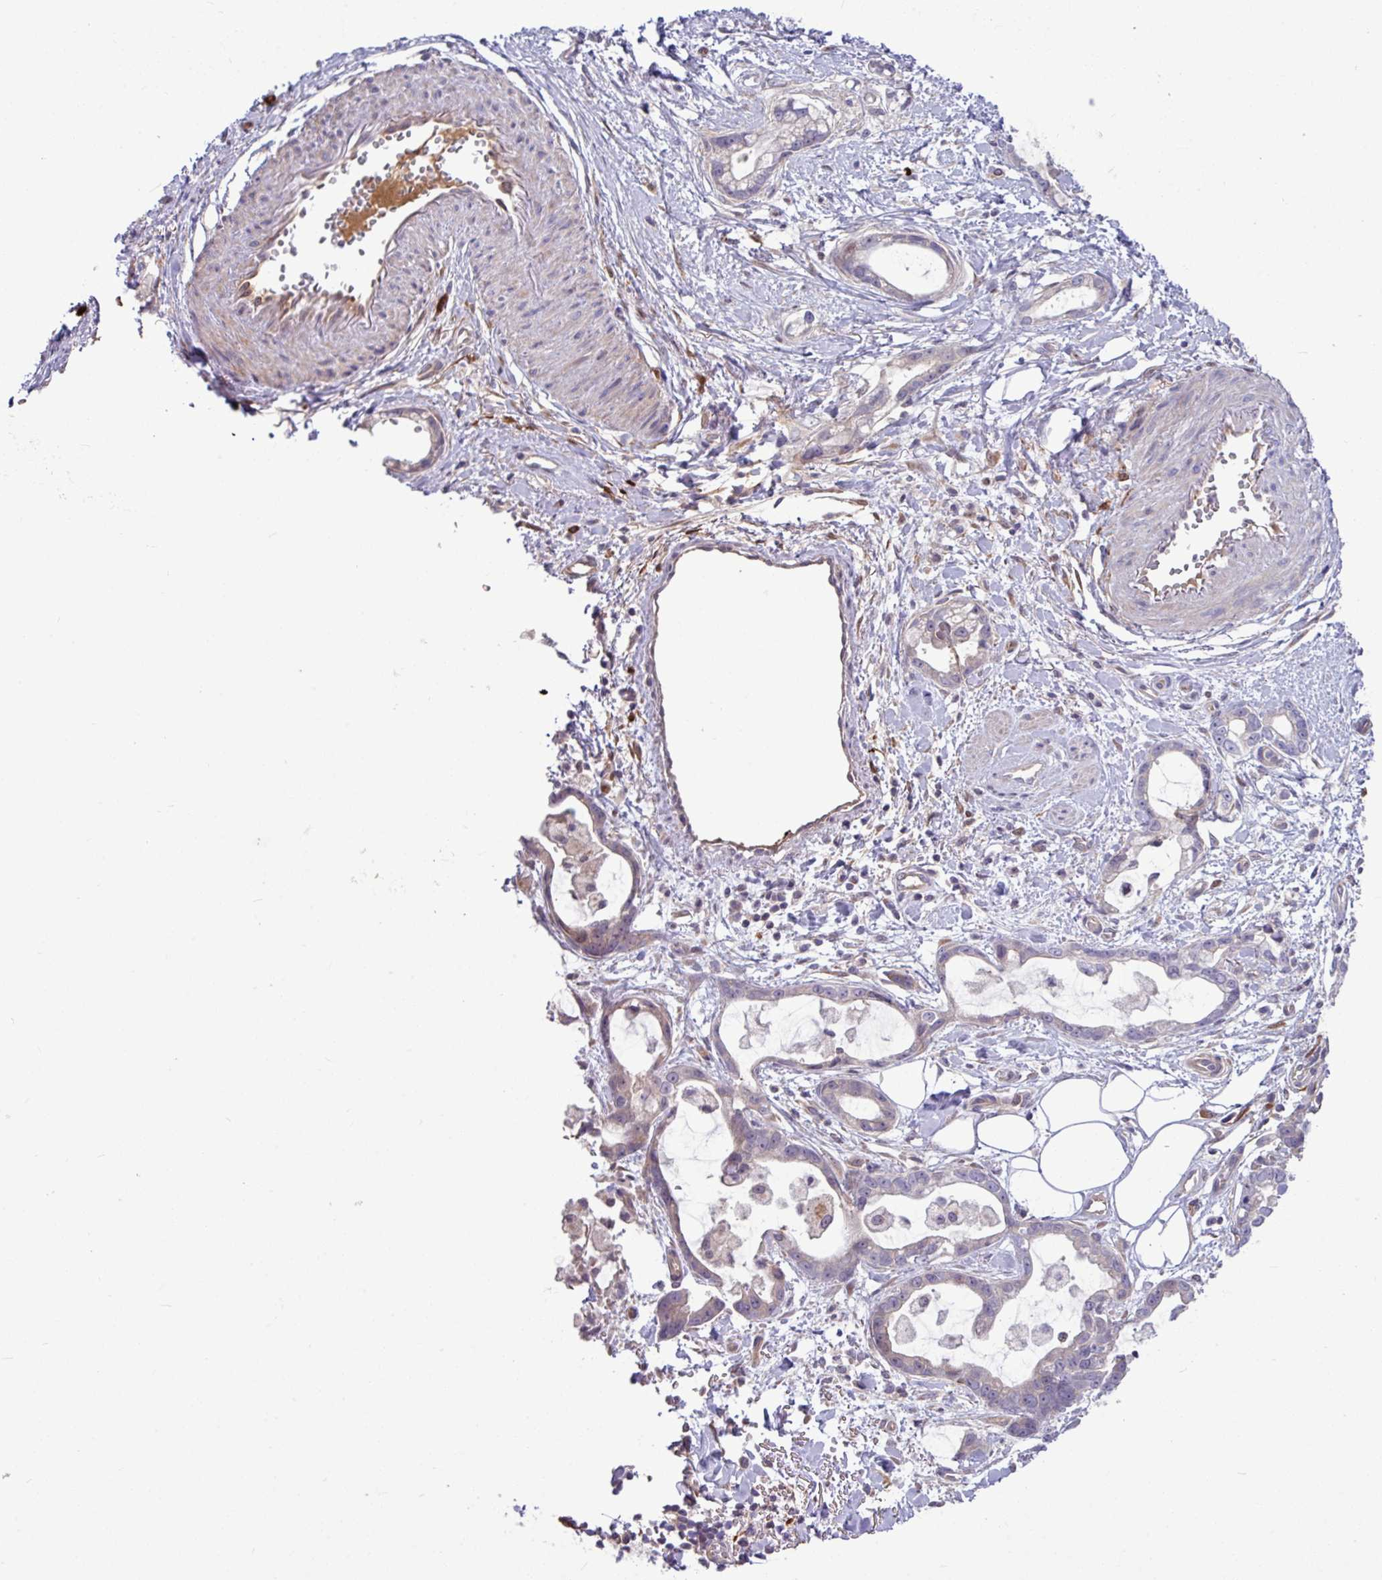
{"staining": {"intensity": "weak", "quantity": "<25%", "location": "cytoplasmic/membranous"}, "tissue": "stomach cancer", "cell_type": "Tumor cells", "image_type": "cancer", "snomed": [{"axis": "morphology", "description": "Adenocarcinoma, NOS"}, {"axis": "topography", "description": "Stomach"}], "caption": "Immunohistochemical staining of stomach cancer exhibits no significant expression in tumor cells.", "gene": "B4GALNT4", "patient": {"sex": "male", "age": 55}}